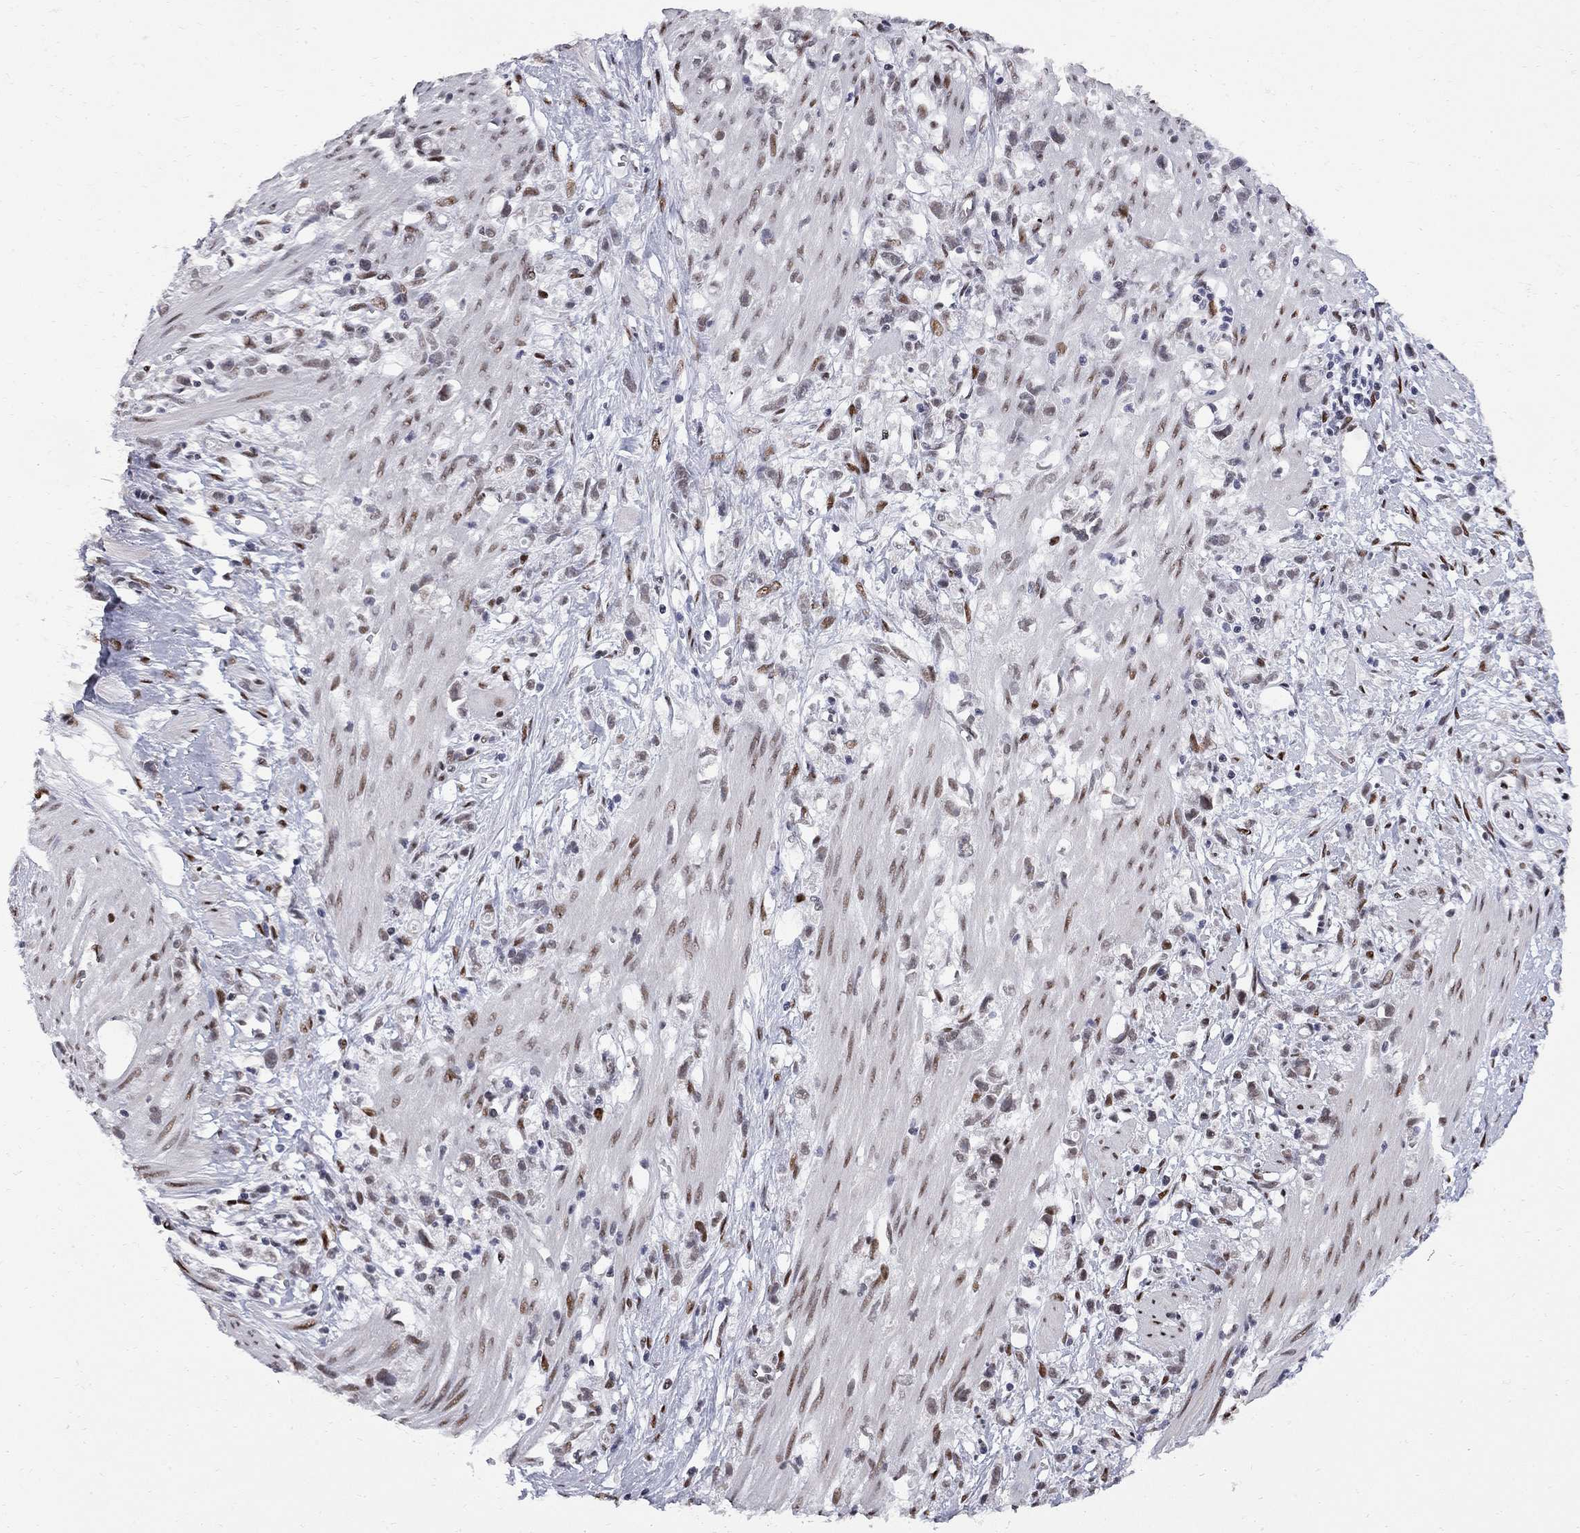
{"staining": {"intensity": "weak", "quantity": ">75%", "location": "nuclear"}, "tissue": "stomach cancer", "cell_type": "Tumor cells", "image_type": "cancer", "snomed": [{"axis": "morphology", "description": "Adenocarcinoma, NOS"}, {"axis": "topography", "description": "Stomach"}], "caption": "This histopathology image reveals stomach cancer stained with immunohistochemistry to label a protein in brown. The nuclear of tumor cells show weak positivity for the protein. Nuclei are counter-stained blue.", "gene": "ZBTB47", "patient": {"sex": "female", "age": 59}}